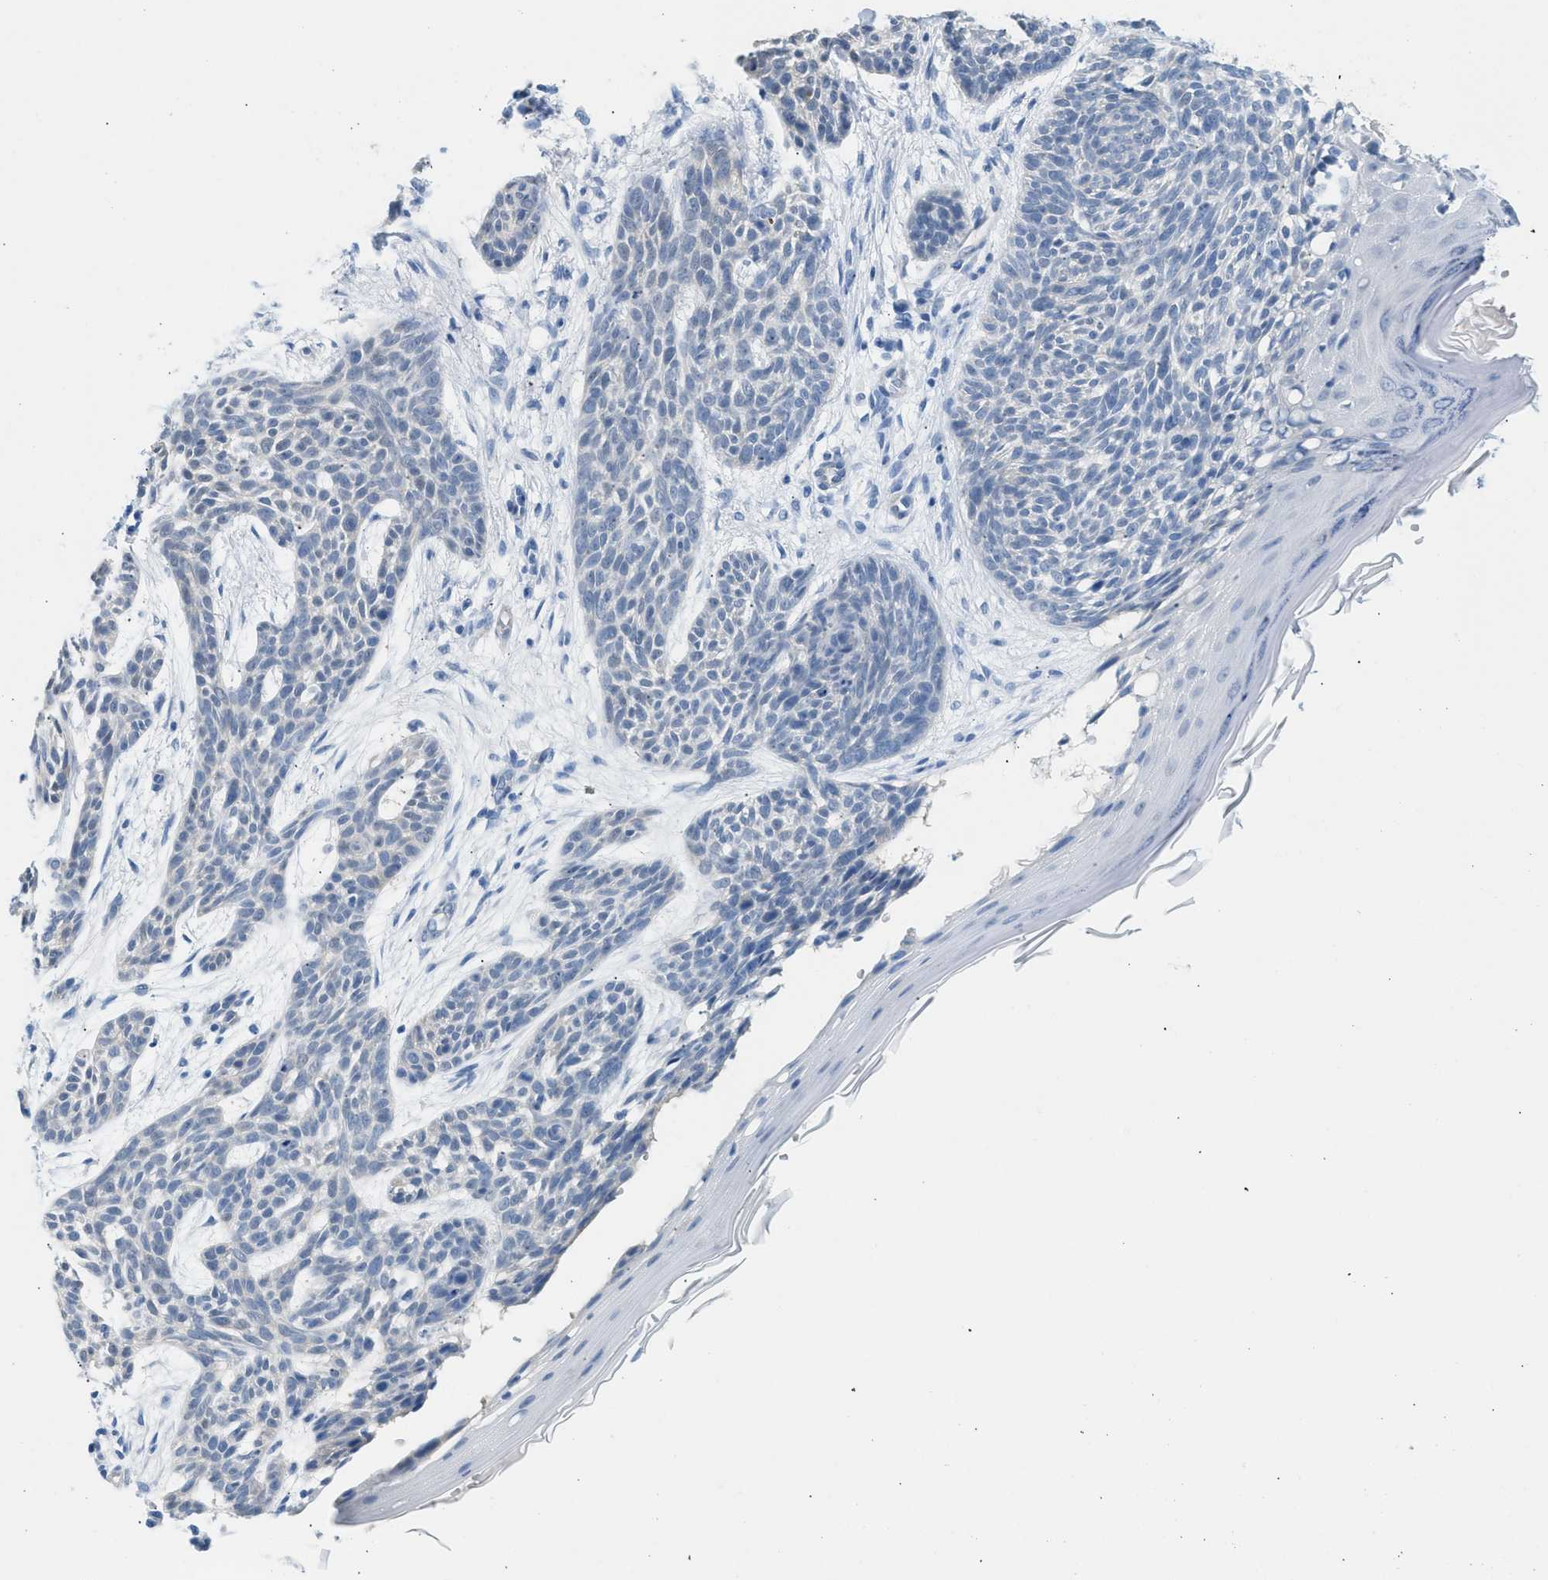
{"staining": {"intensity": "negative", "quantity": "none", "location": "none"}, "tissue": "skin cancer", "cell_type": "Tumor cells", "image_type": "cancer", "snomed": [{"axis": "morphology", "description": "Basal cell carcinoma"}, {"axis": "topography", "description": "Skin"}], "caption": "Immunohistochemical staining of basal cell carcinoma (skin) shows no significant expression in tumor cells.", "gene": "SPAM1", "patient": {"sex": "female", "age": 59}}